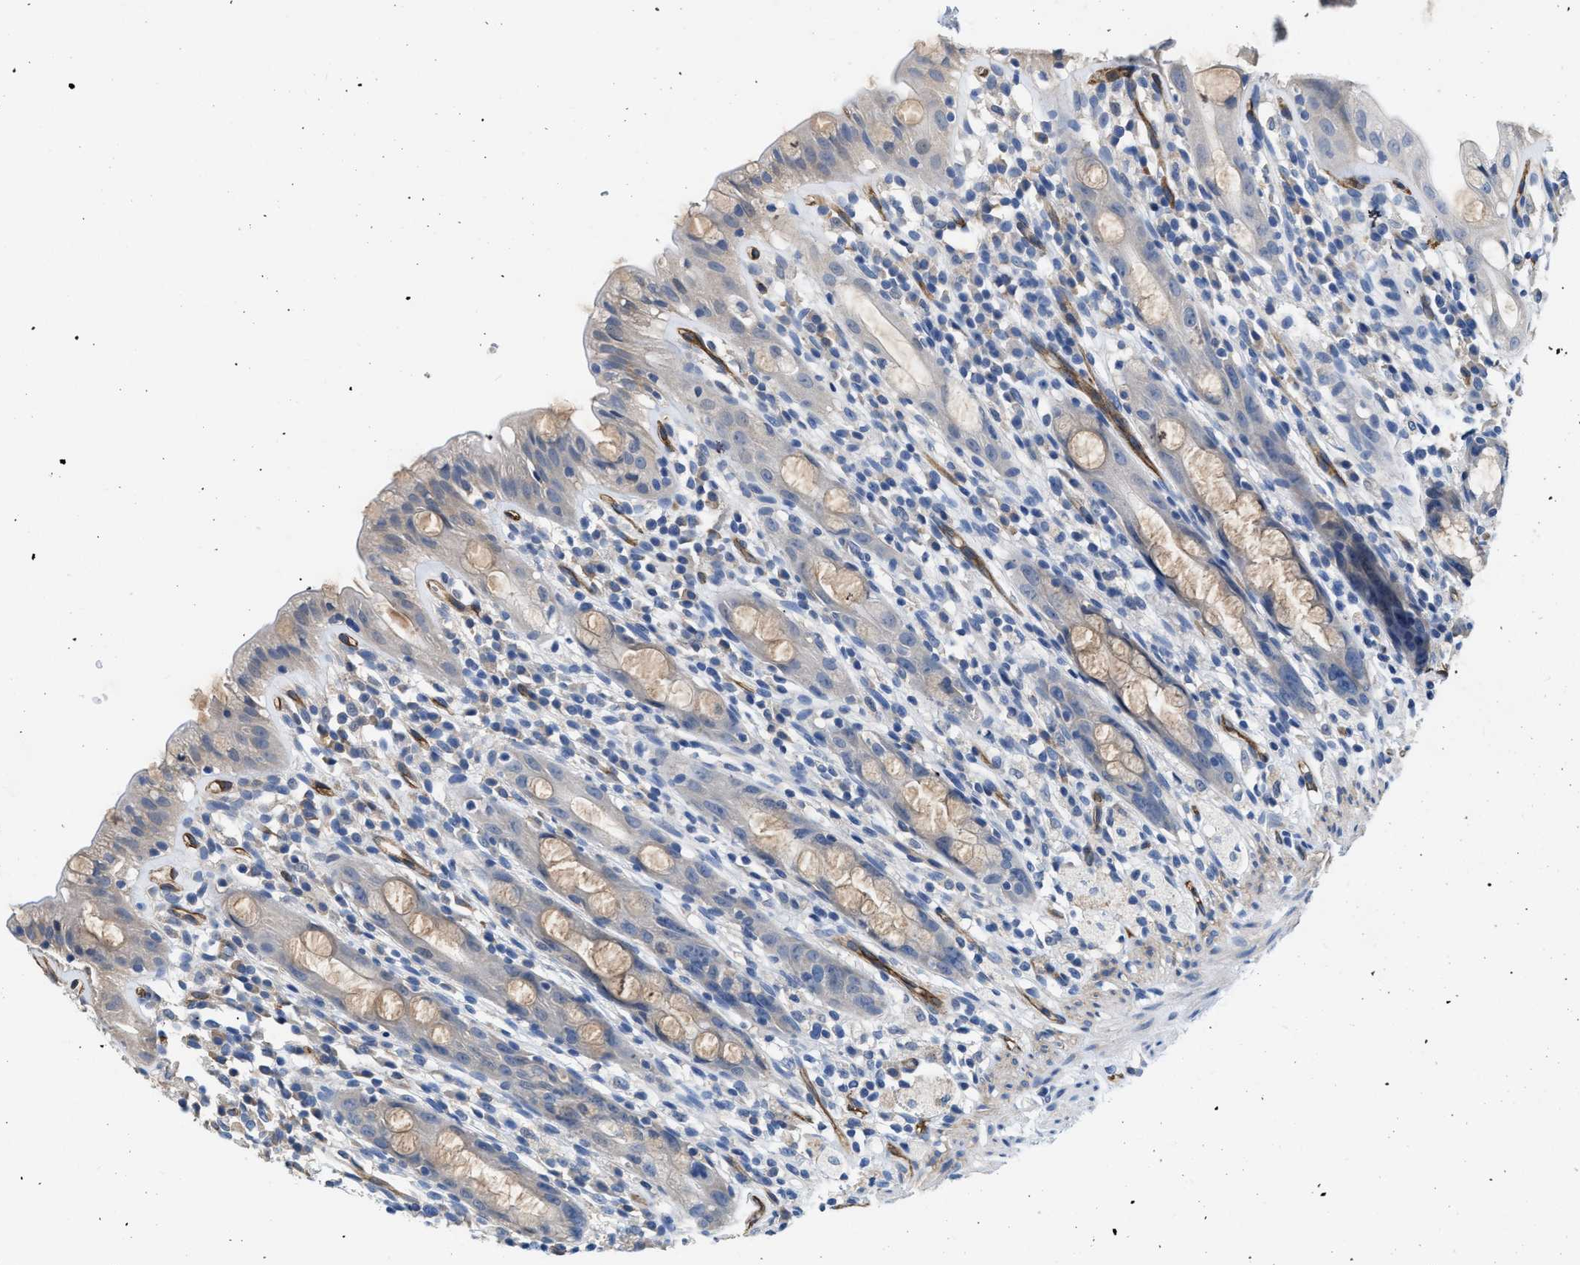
{"staining": {"intensity": "moderate", "quantity": ">75%", "location": "cytoplasmic/membranous"}, "tissue": "rectum", "cell_type": "Glandular cells", "image_type": "normal", "snomed": [{"axis": "morphology", "description": "Normal tissue, NOS"}, {"axis": "topography", "description": "Rectum"}], "caption": "Benign rectum exhibits moderate cytoplasmic/membranous expression in approximately >75% of glandular cells.", "gene": "C22orf42", "patient": {"sex": "male", "age": 44}}